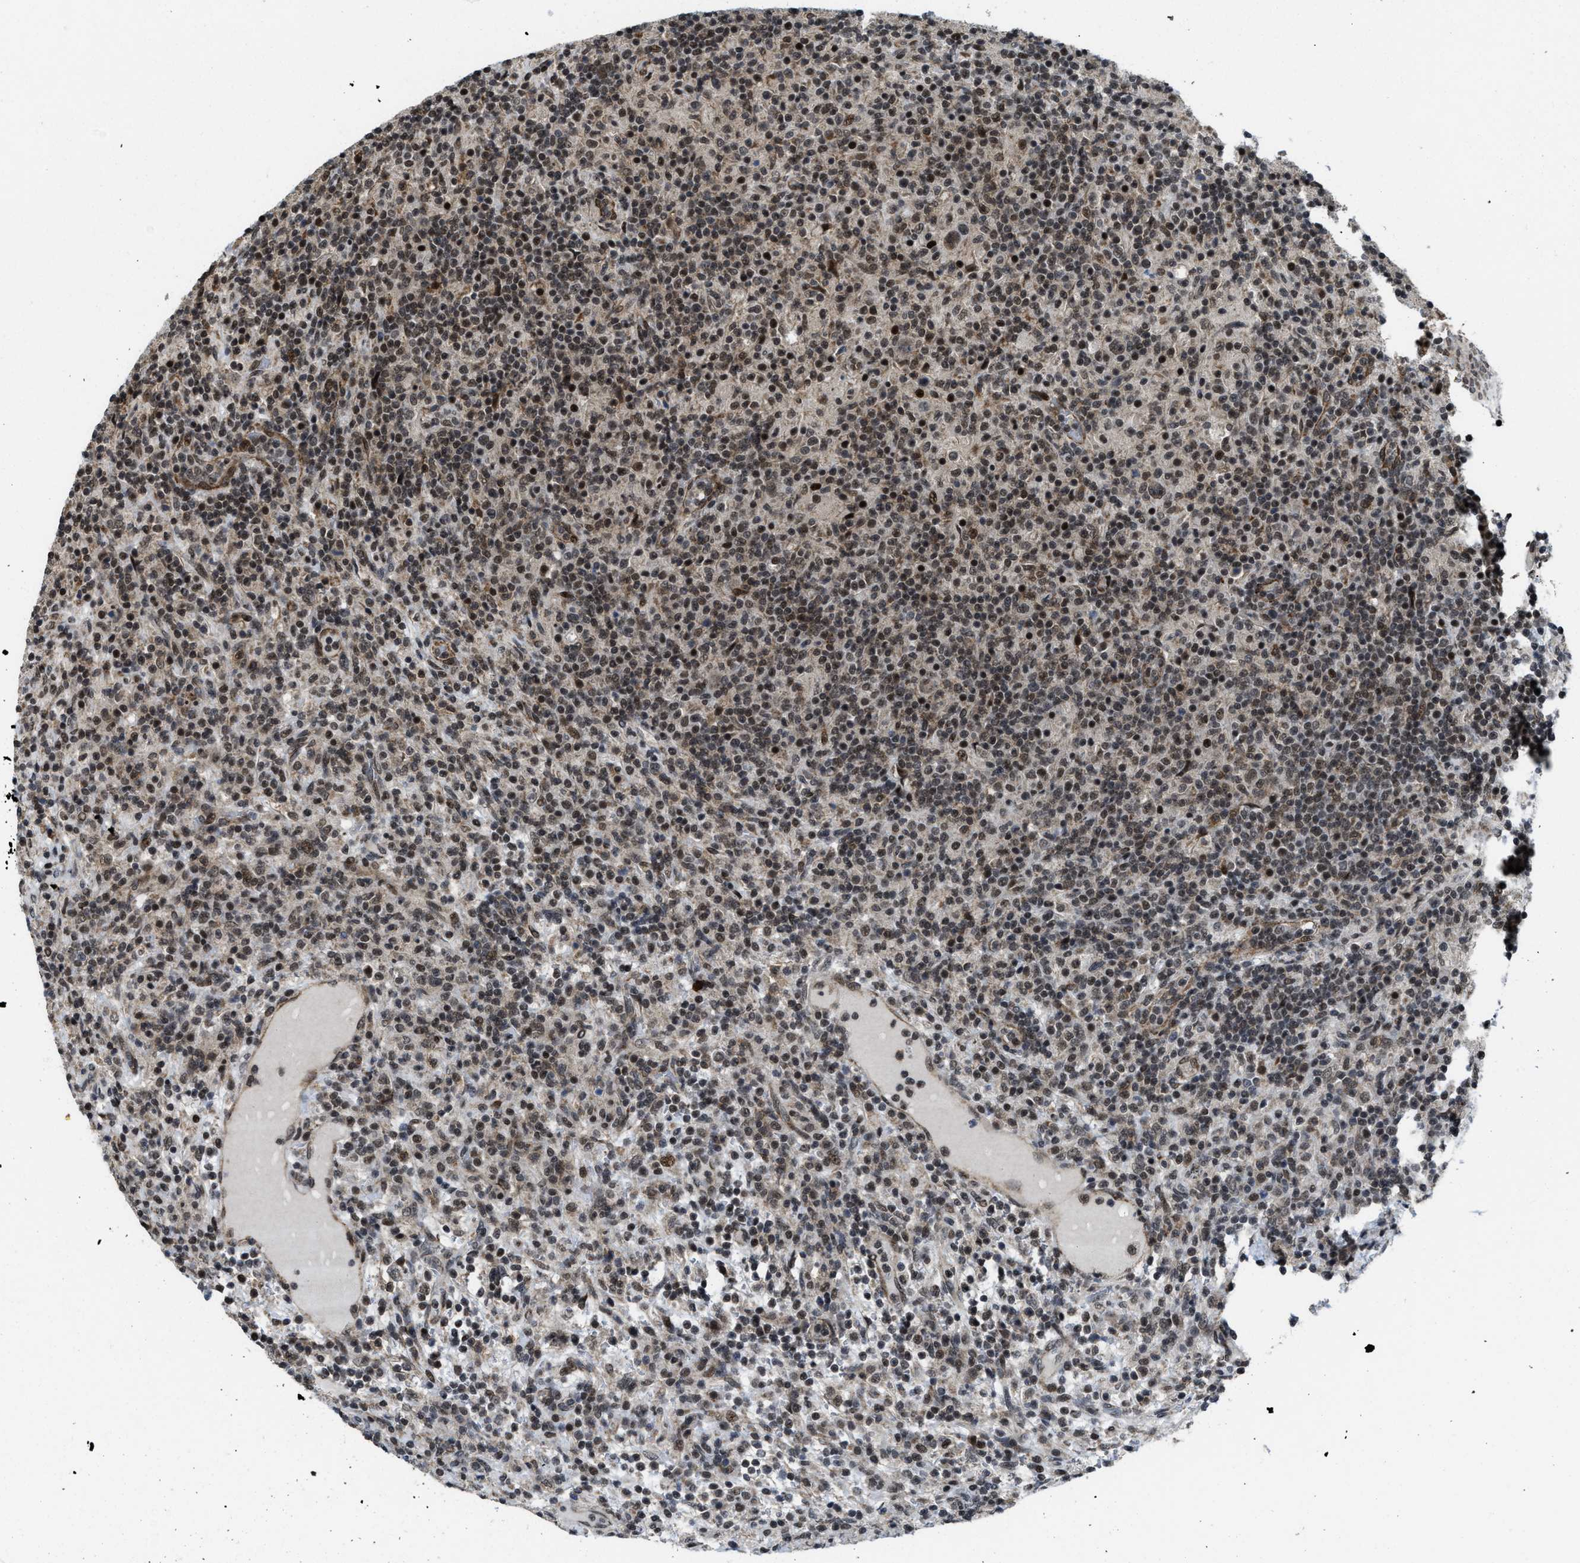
{"staining": {"intensity": "moderate", "quantity": ">75%", "location": "nuclear"}, "tissue": "lymphoma", "cell_type": "Tumor cells", "image_type": "cancer", "snomed": [{"axis": "morphology", "description": "Hodgkin's disease, NOS"}, {"axis": "topography", "description": "Lymph node"}], "caption": "Hodgkin's disease tissue shows moderate nuclear expression in about >75% of tumor cells, visualized by immunohistochemistry. Nuclei are stained in blue.", "gene": "ZNF250", "patient": {"sex": "male", "age": 70}}